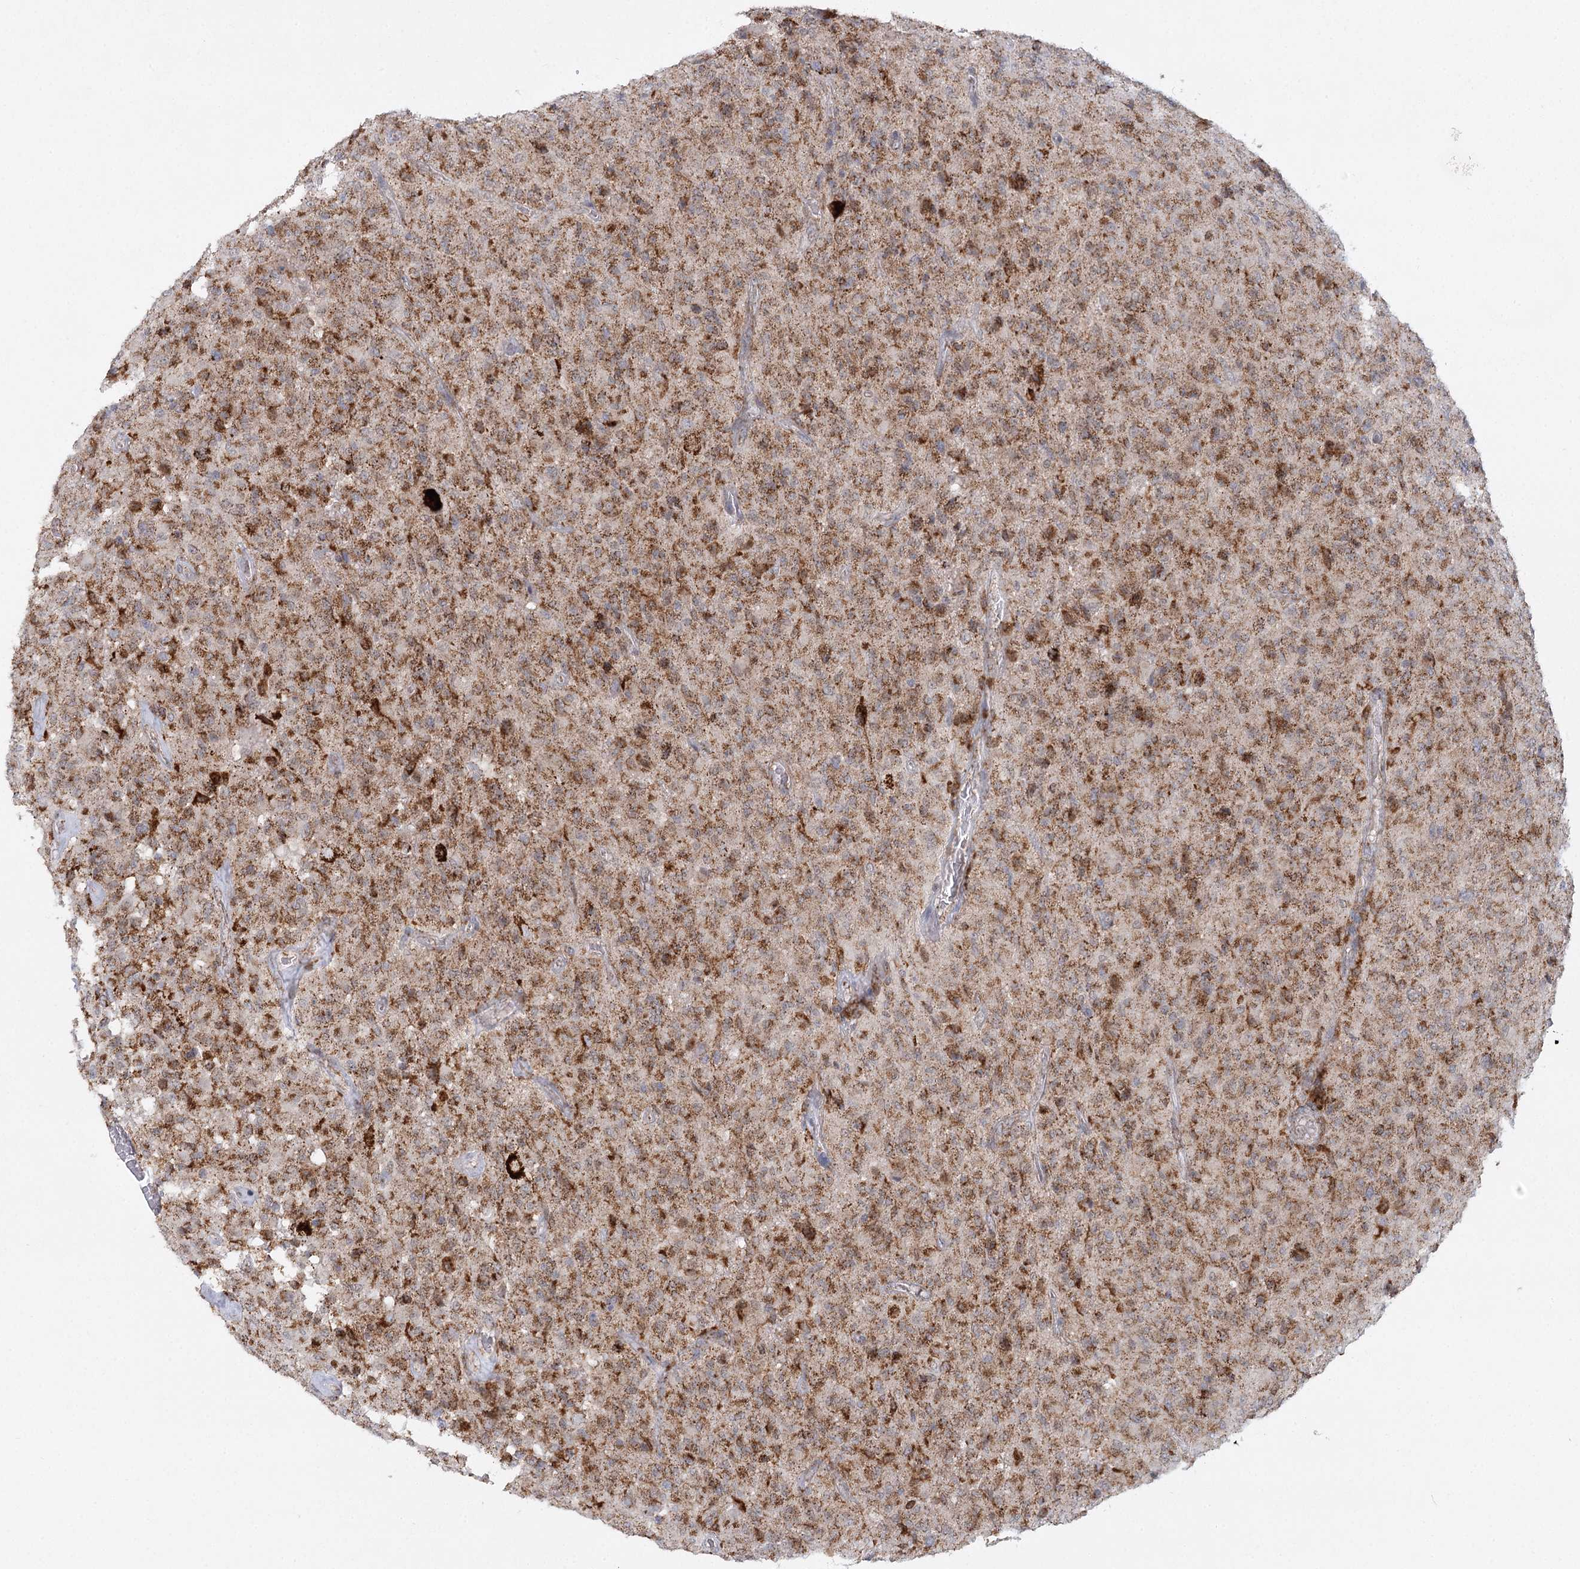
{"staining": {"intensity": "moderate", "quantity": ">75%", "location": "cytoplasmic/membranous"}, "tissue": "glioma", "cell_type": "Tumor cells", "image_type": "cancer", "snomed": [{"axis": "morphology", "description": "Glioma, malignant, High grade"}, {"axis": "topography", "description": "Brain"}], "caption": "Human glioma stained for a protein (brown) shows moderate cytoplasmic/membranous positive expression in approximately >75% of tumor cells.", "gene": "TAS1R1", "patient": {"sex": "female", "age": 57}}